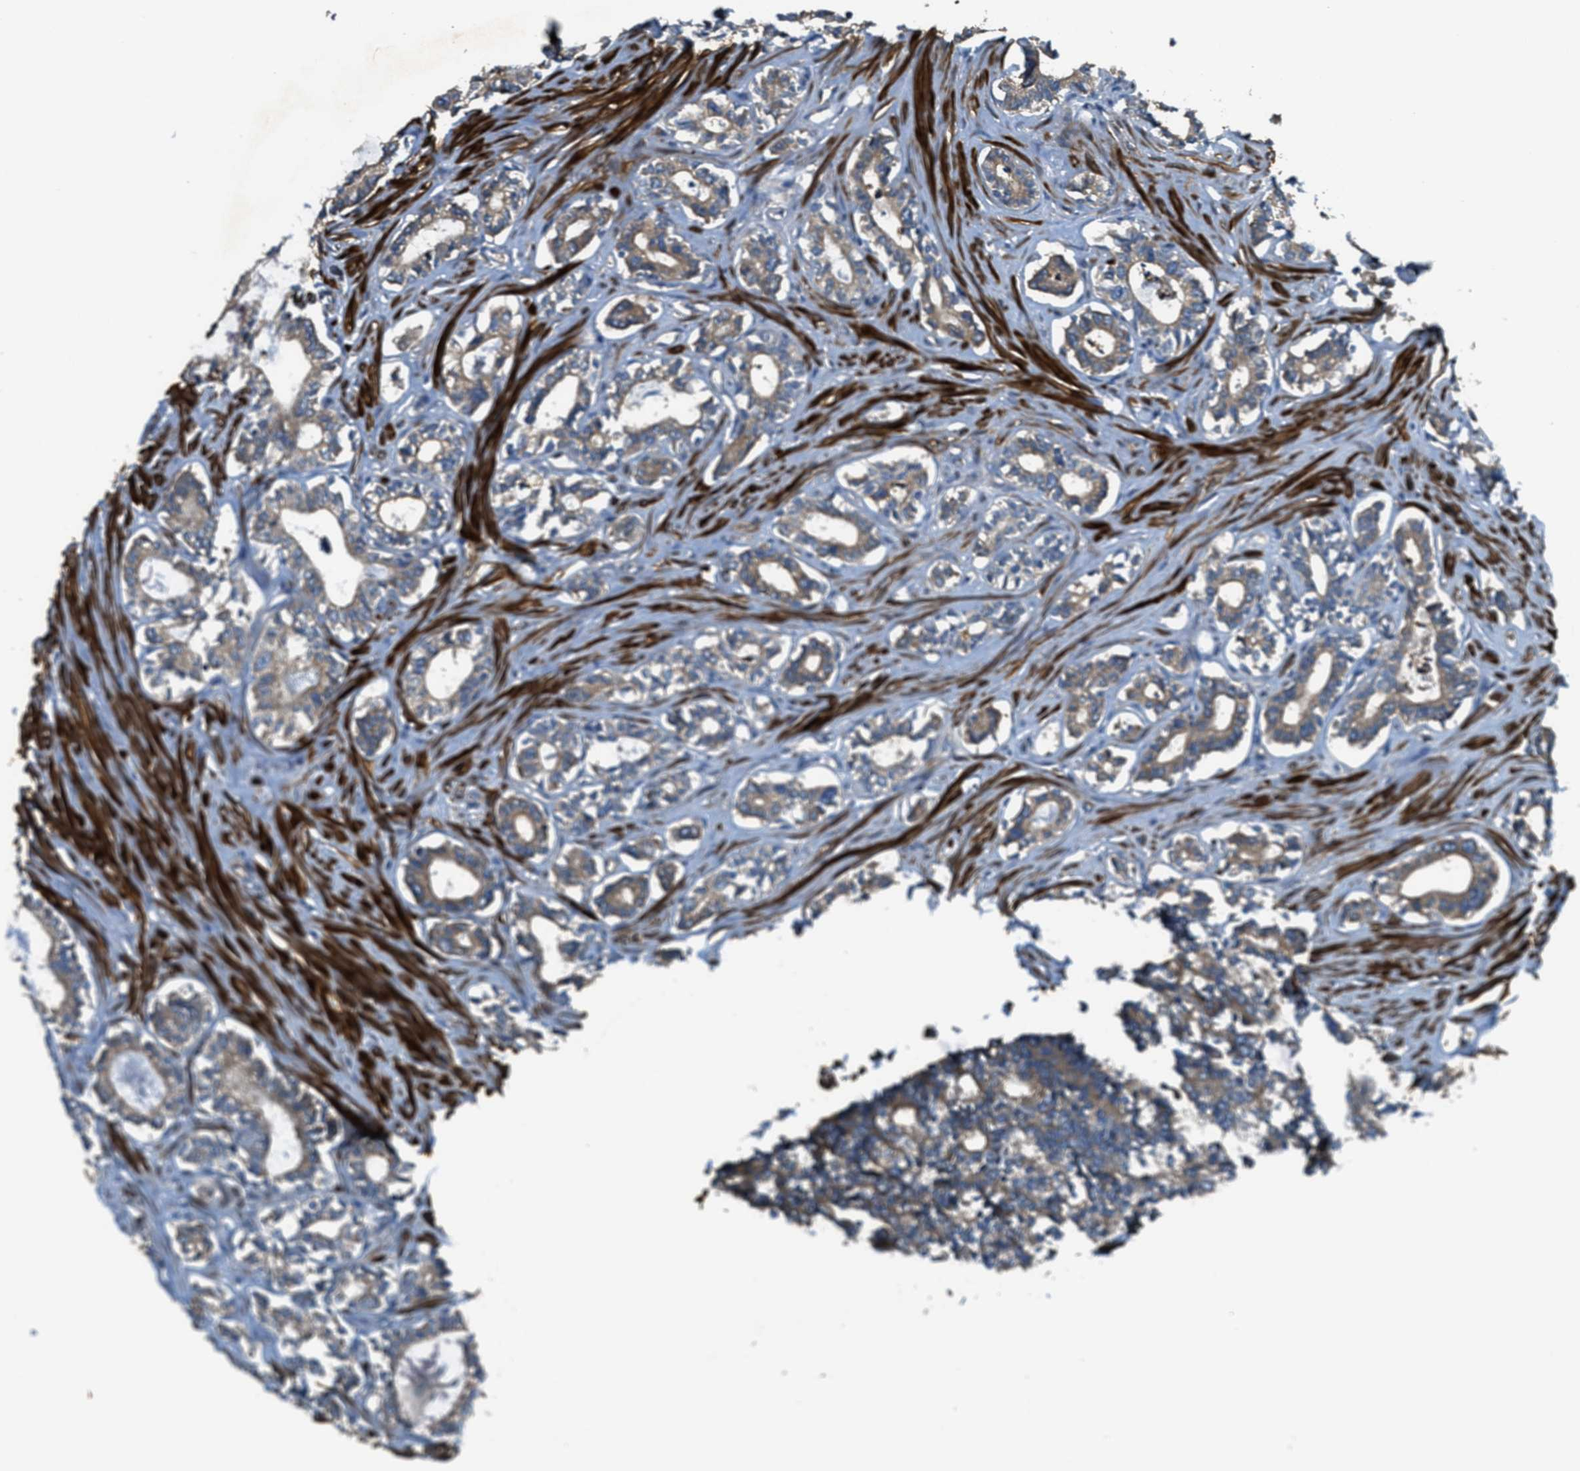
{"staining": {"intensity": "moderate", "quantity": ">75%", "location": "cytoplasmic/membranous"}, "tissue": "seminal vesicle", "cell_type": "Glandular cells", "image_type": "normal", "snomed": [{"axis": "morphology", "description": "Normal tissue, NOS"}, {"axis": "morphology", "description": "Adenocarcinoma, High grade"}, {"axis": "topography", "description": "Prostate"}, {"axis": "topography", "description": "Seminal veicle"}], "caption": "High-power microscopy captured an IHC histopathology image of normal seminal vesicle, revealing moderate cytoplasmic/membranous positivity in about >75% of glandular cells.", "gene": "VEZT", "patient": {"sex": "male", "age": 55}}